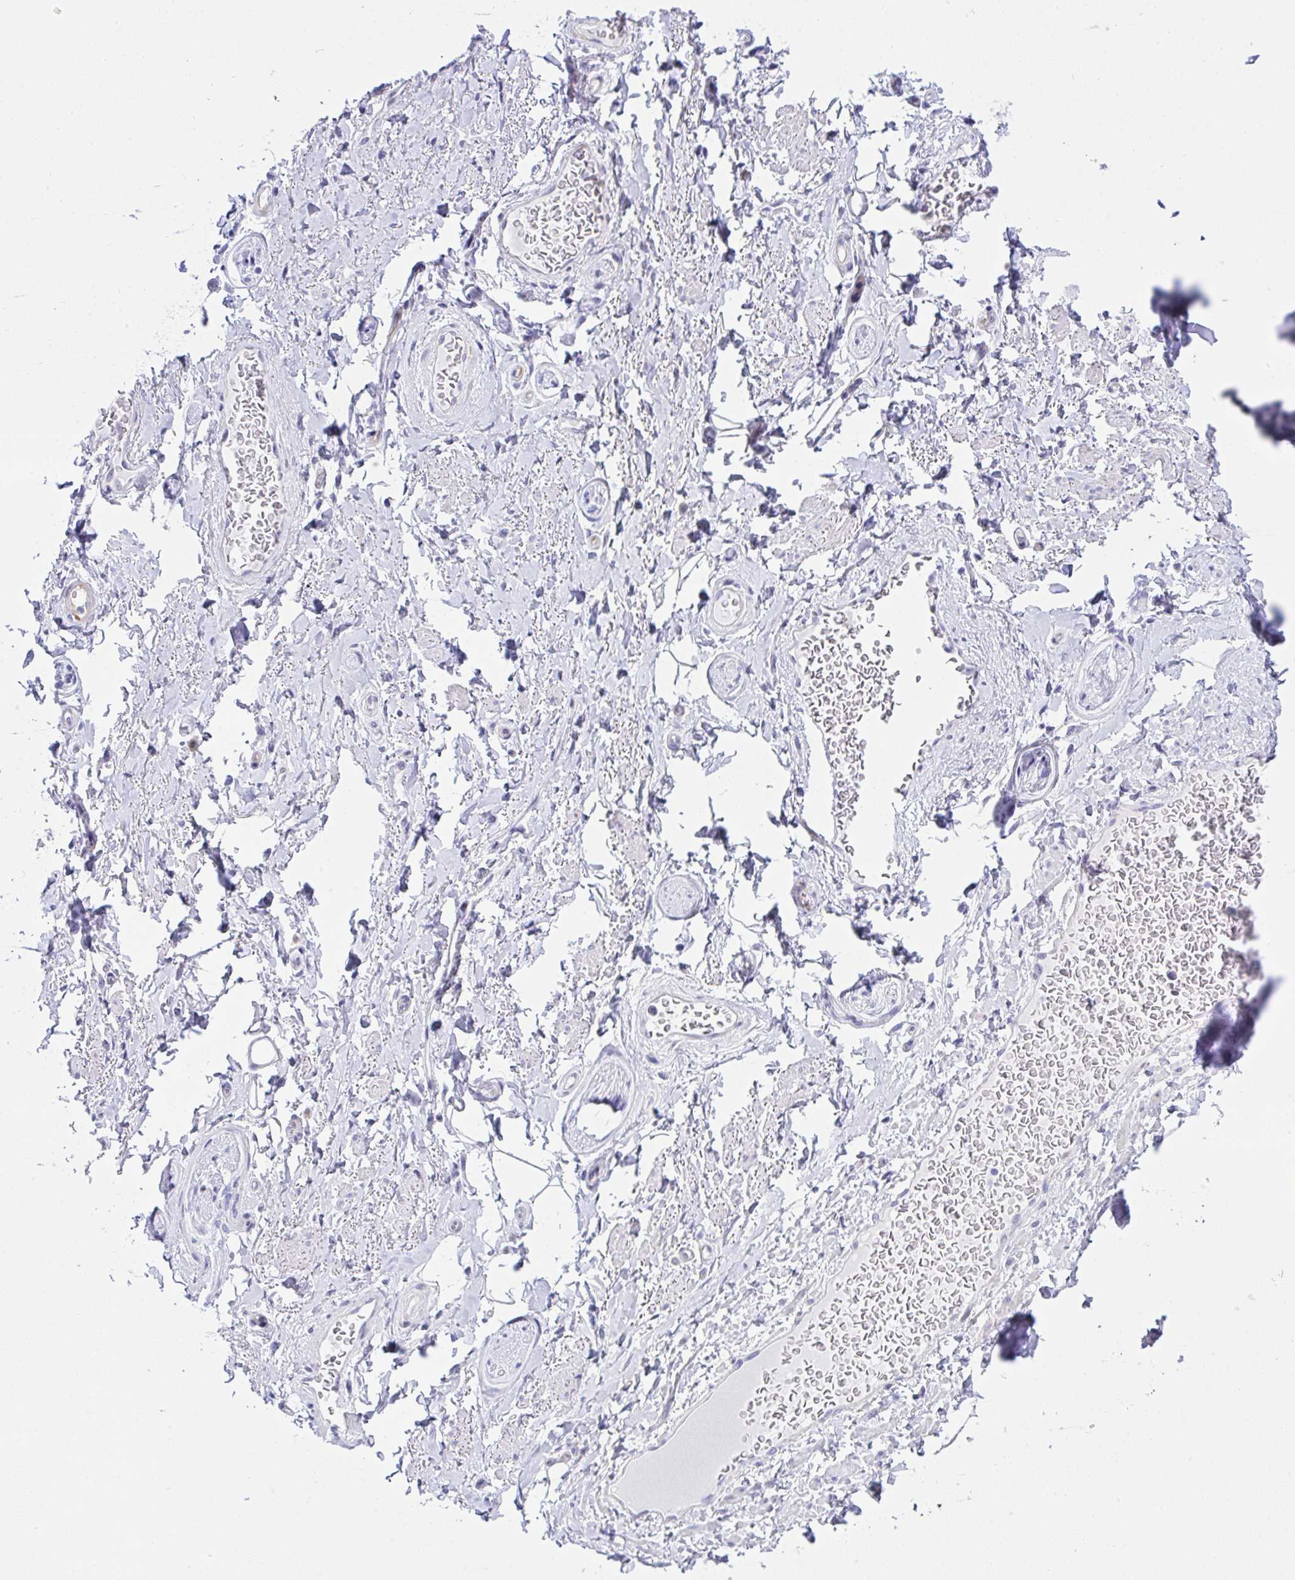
{"staining": {"intensity": "negative", "quantity": "none", "location": "none"}, "tissue": "adipose tissue", "cell_type": "Adipocytes", "image_type": "normal", "snomed": [{"axis": "morphology", "description": "Normal tissue, NOS"}, {"axis": "topography", "description": "Peripheral nerve tissue"}], "caption": "Immunohistochemical staining of benign adipose tissue exhibits no significant positivity in adipocytes.", "gene": "ZNF713", "patient": {"sex": "male", "age": 51}}